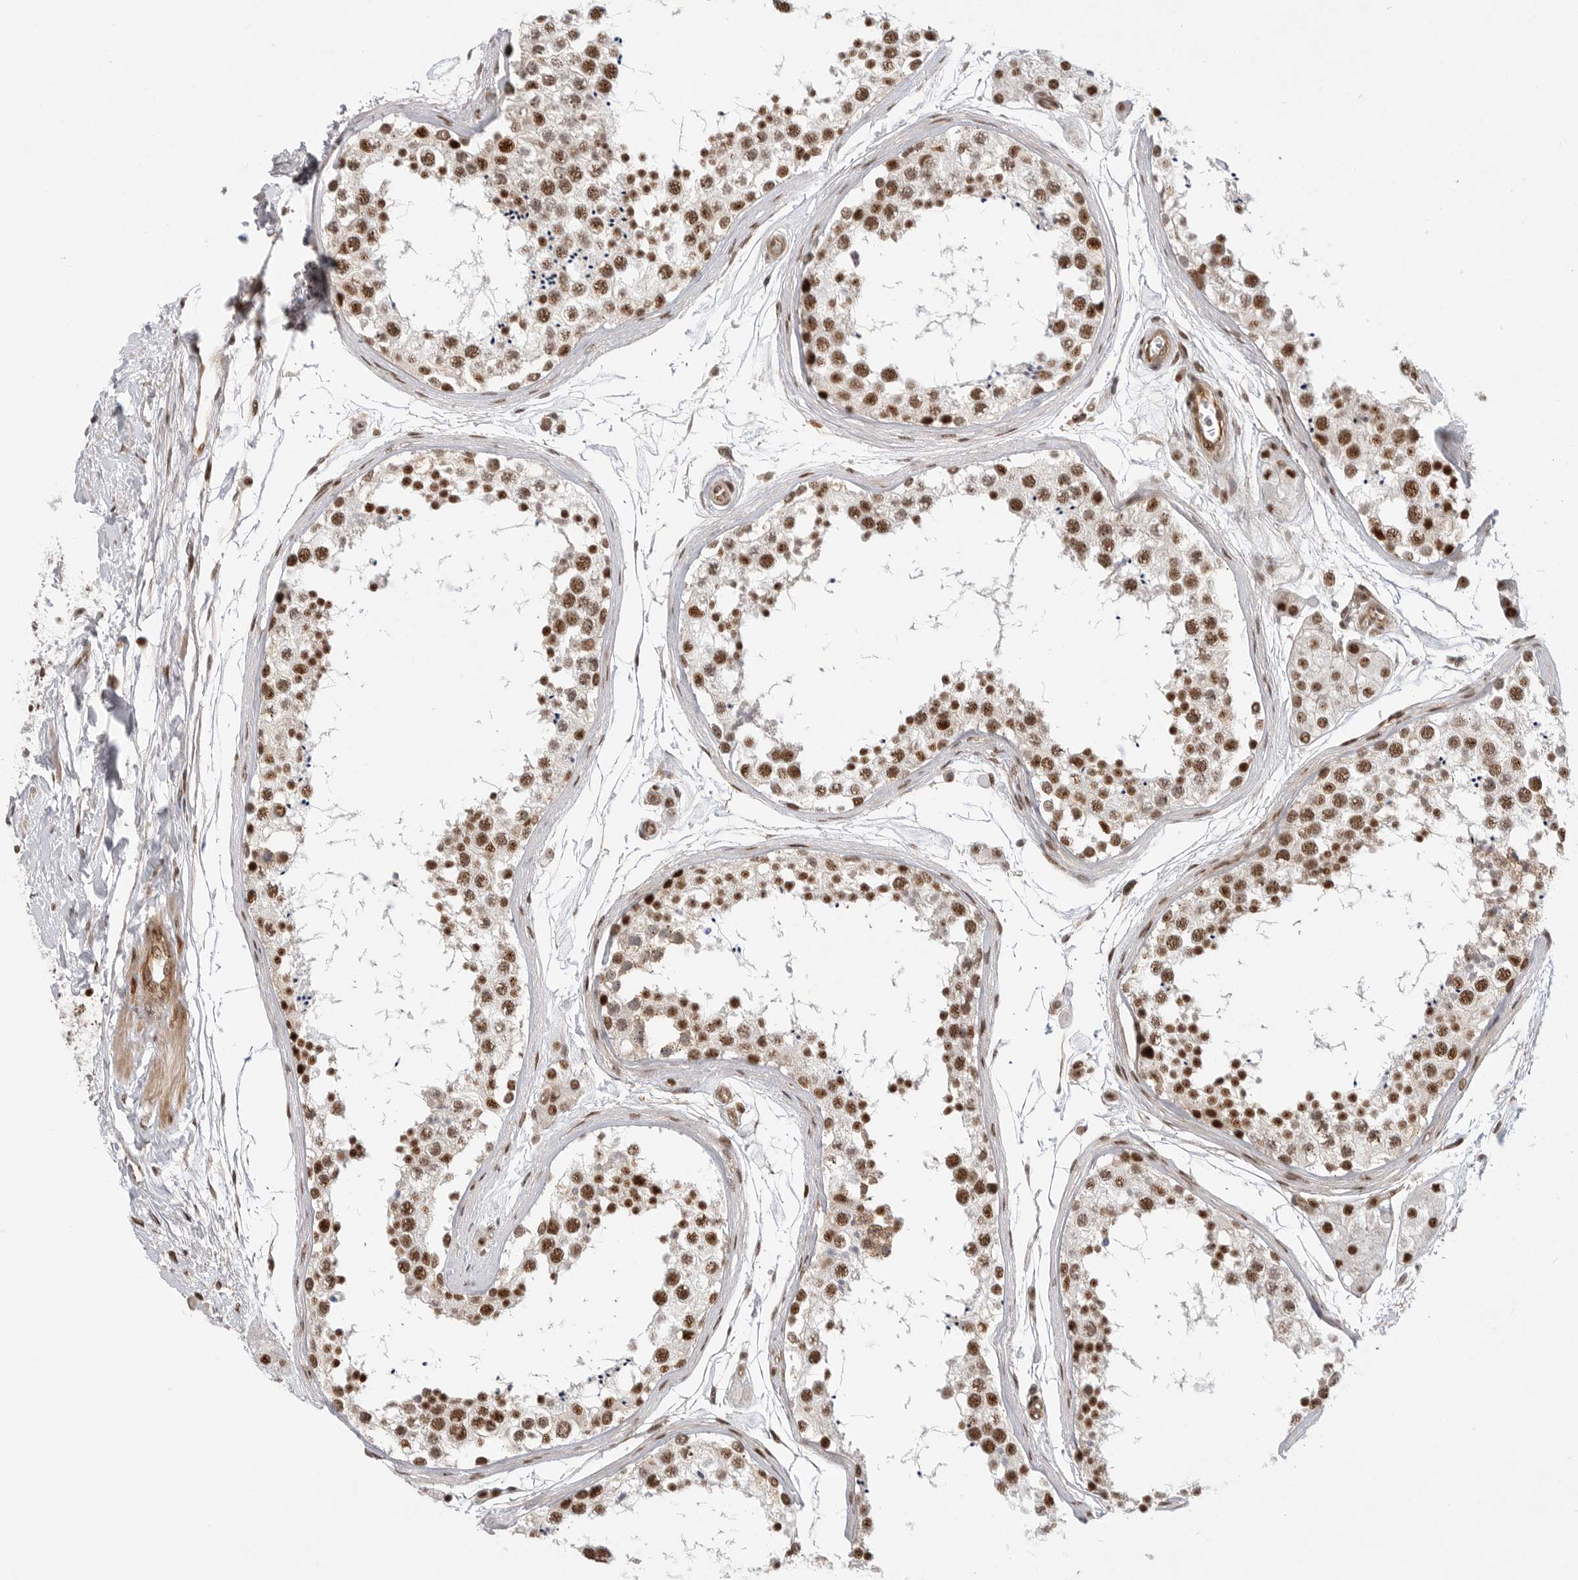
{"staining": {"intensity": "strong", "quantity": ">75%", "location": "nuclear"}, "tissue": "testis", "cell_type": "Cells in seminiferous ducts", "image_type": "normal", "snomed": [{"axis": "morphology", "description": "Normal tissue, NOS"}, {"axis": "topography", "description": "Testis"}], "caption": "This is an image of immunohistochemistry (IHC) staining of unremarkable testis, which shows strong positivity in the nuclear of cells in seminiferous ducts.", "gene": "GPATCH2", "patient": {"sex": "male", "age": 56}}